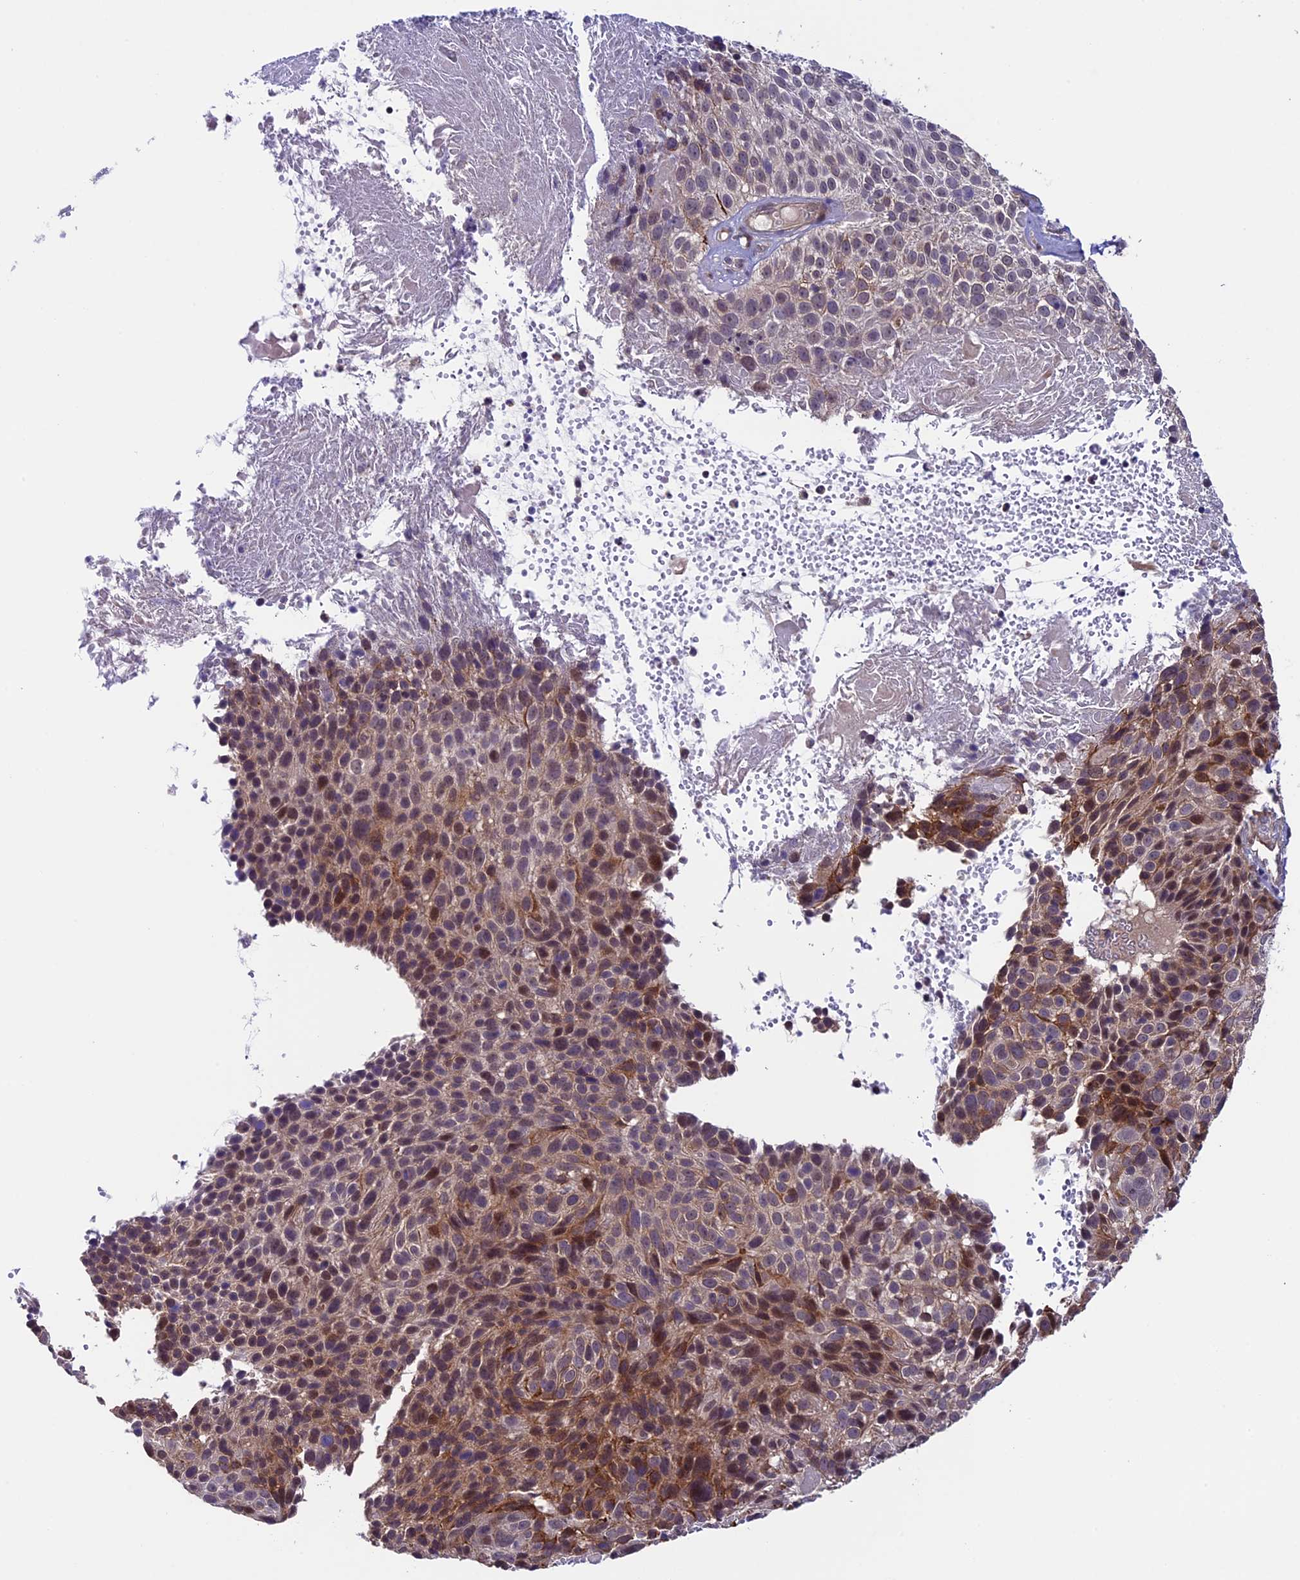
{"staining": {"intensity": "weak", "quantity": "25%-75%", "location": "cytoplasmic/membranous,nuclear"}, "tissue": "cervical cancer", "cell_type": "Tumor cells", "image_type": "cancer", "snomed": [{"axis": "morphology", "description": "Squamous cell carcinoma, NOS"}, {"axis": "topography", "description": "Cervix"}], "caption": "High-power microscopy captured an immunohistochemistry (IHC) photomicrograph of cervical cancer, revealing weak cytoplasmic/membranous and nuclear positivity in approximately 25%-75% of tumor cells.", "gene": "SIPA1L3", "patient": {"sex": "female", "age": 74}}